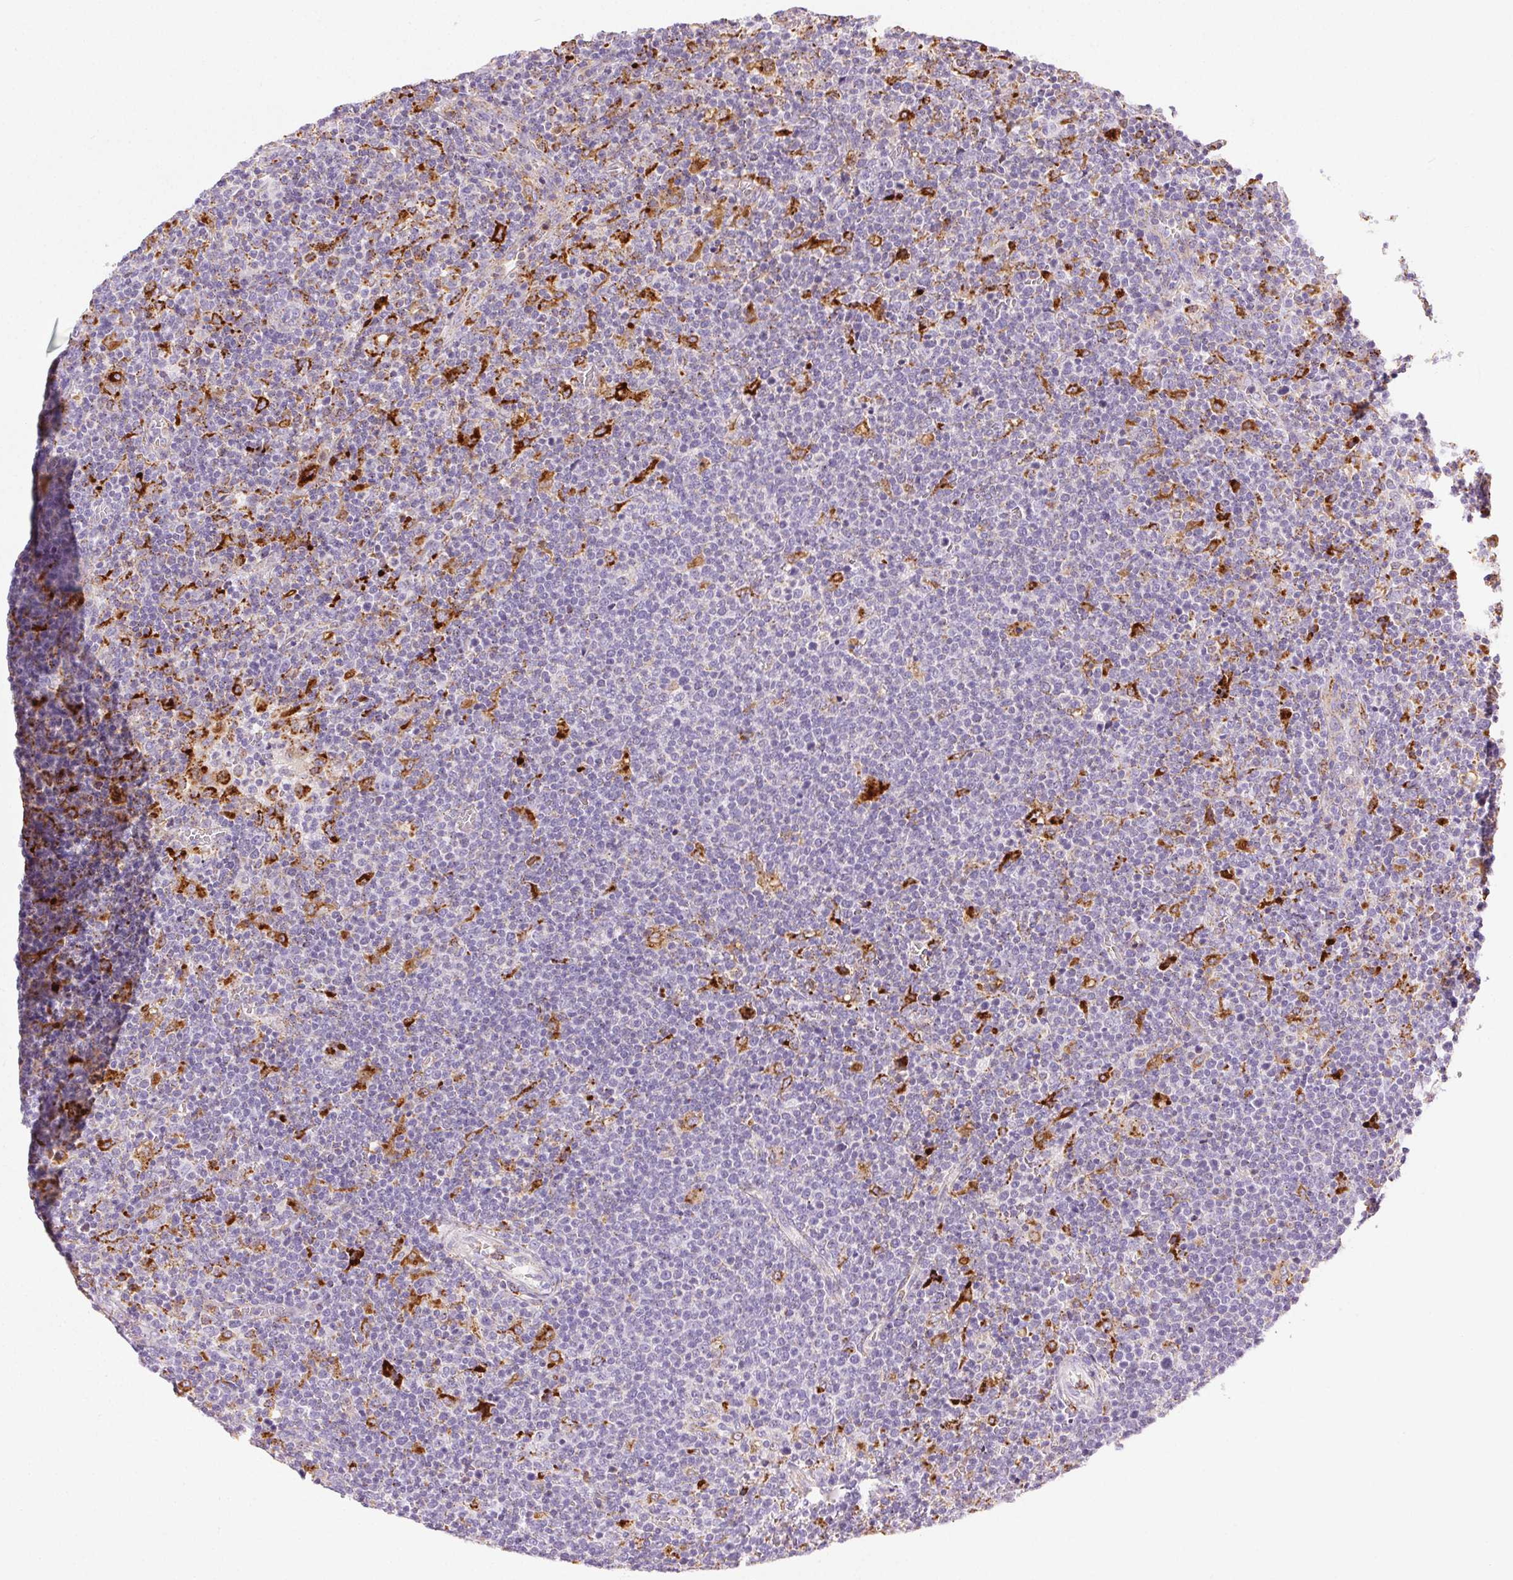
{"staining": {"intensity": "negative", "quantity": "none", "location": "none"}, "tissue": "lymphoma", "cell_type": "Tumor cells", "image_type": "cancer", "snomed": [{"axis": "morphology", "description": "Malignant lymphoma, non-Hodgkin's type, High grade"}, {"axis": "topography", "description": "Lymph node"}], "caption": "Immunohistochemistry (IHC) micrograph of human malignant lymphoma, non-Hodgkin's type (high-grade) stained for a protein (brown), which reveals no expression in tumor cells.", "gene": "SCPEP1", "patient": {"sex": "male", "age": 61}}